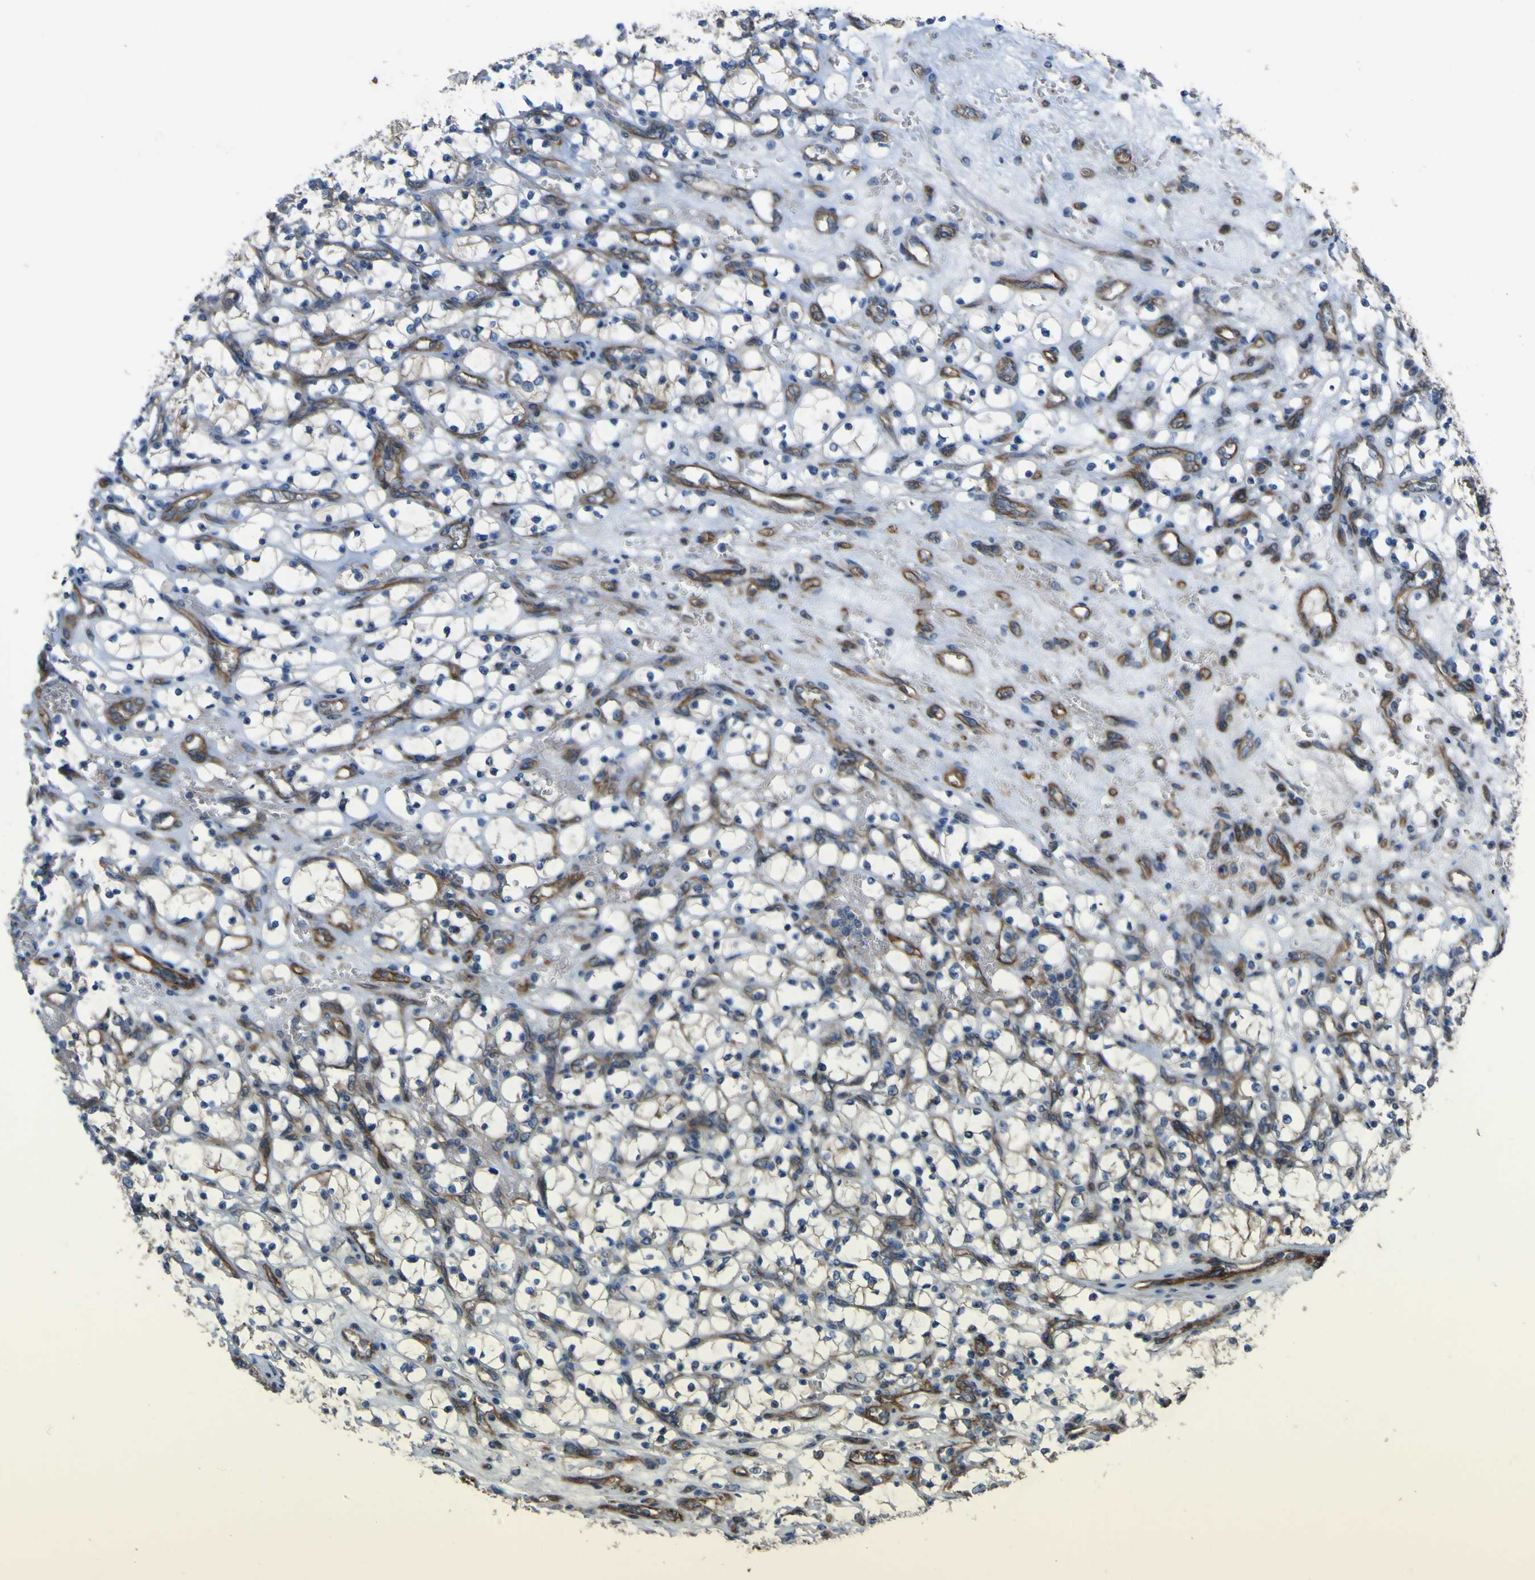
{"staining": {"intensity": "negative", "quantity": "none", "location": "none"}, "tissue": "renal cancer", "cell_type": "Tumor cells", "image_type": "cancer", "snomed": [{"axis": "morphology", "description": "Adenocarcinoma, NOS"}, {"axis": "topography", "description": "Kidney"}], "caption": "Tumor cells show no significant positivity in renal adenocarcinoma.", "gene": "FBXO30", "patient": {"sex": "female", "age": 69}}